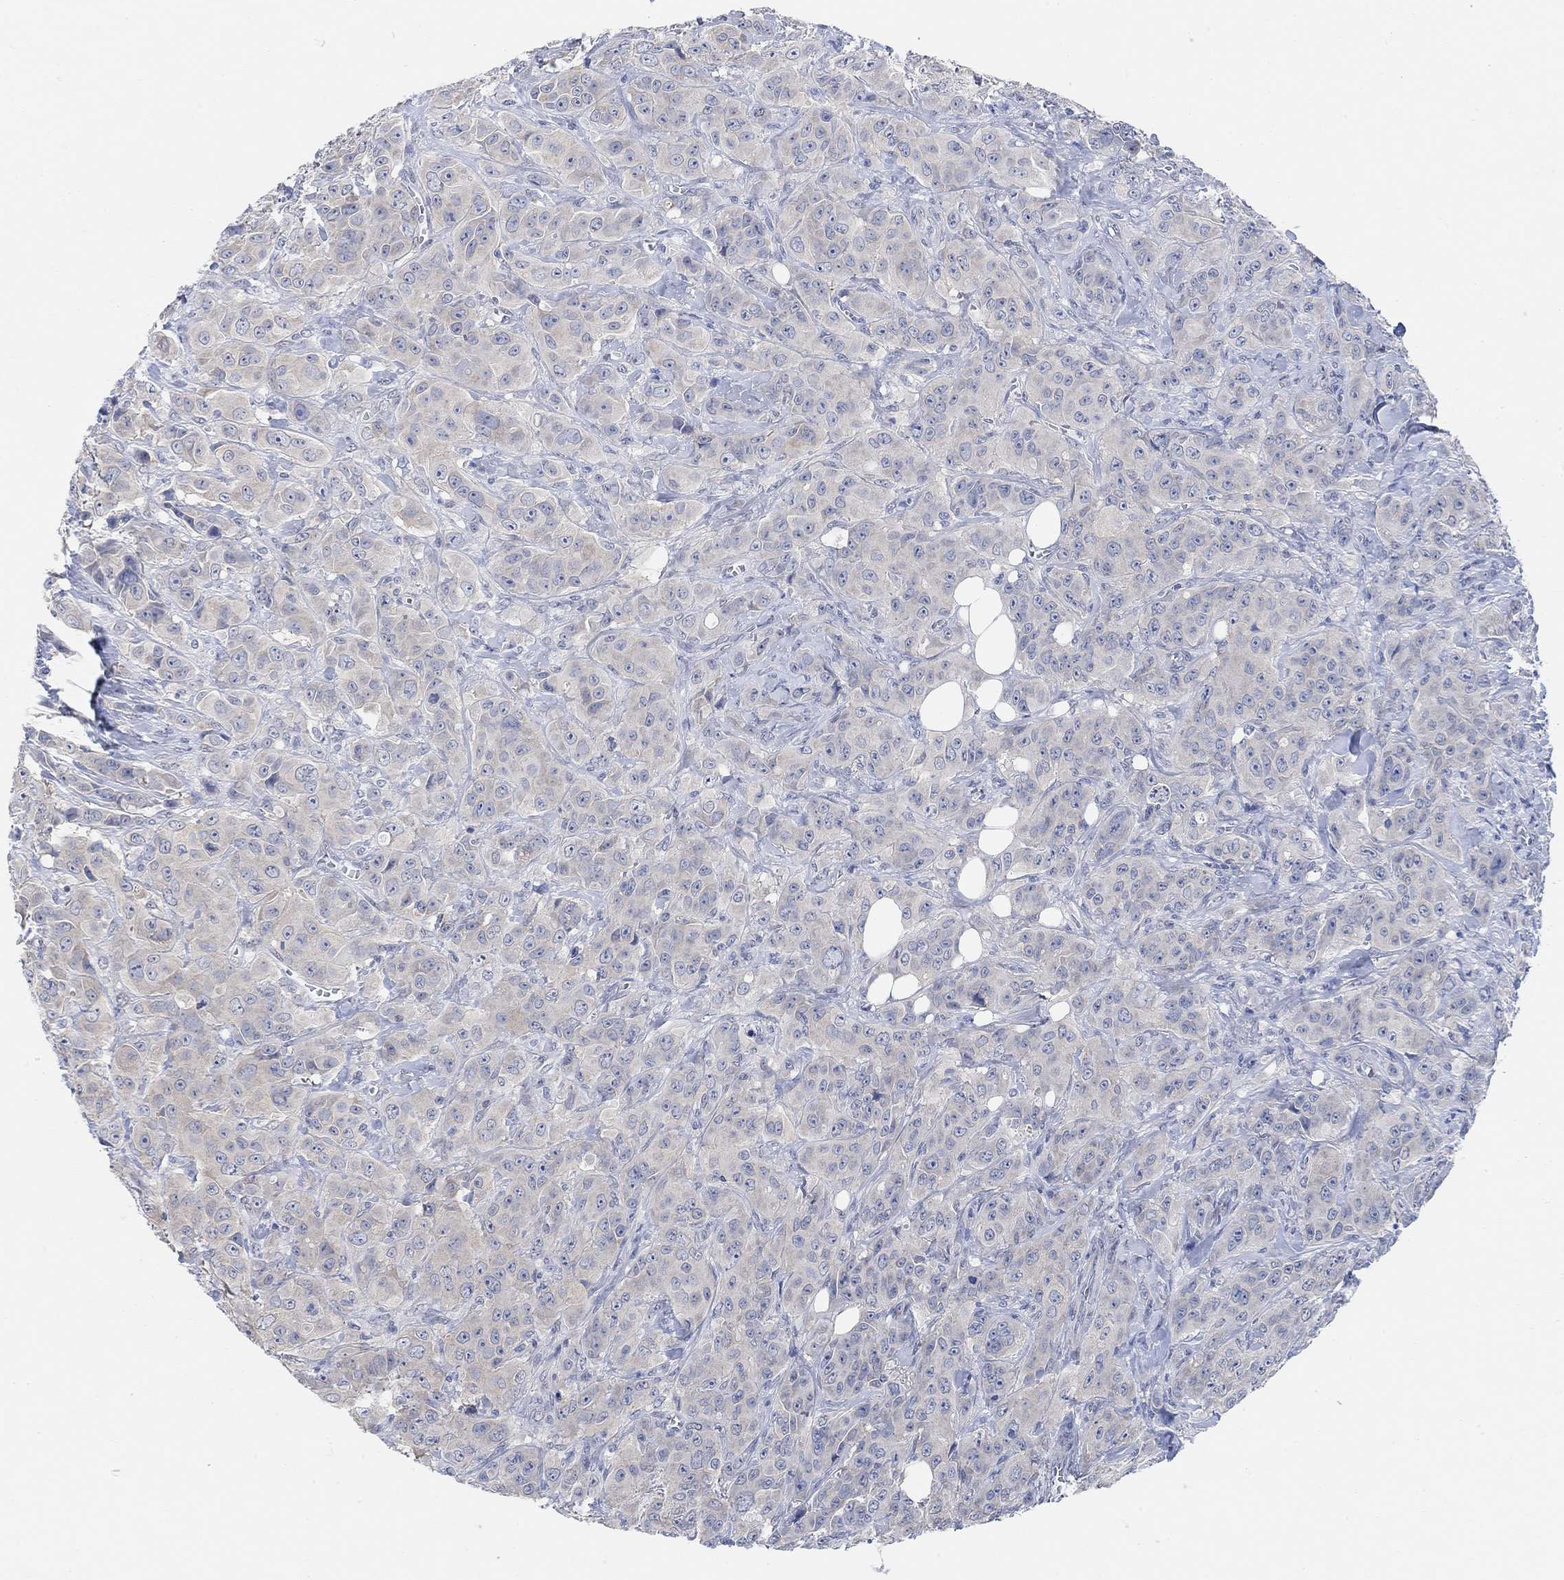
{"staining": {"intensity": "negative", "quantity": "none", "location": "none"}, "tissue": "breast cancer", "cell_type": "Tumor cells", "image_type": "cancer", "snomed": [{"axis": "morphology", "description": "Duct carcinoma"}, {"axis": "topography", "description": "Breast"}], "caption": "Immunohistochemical staining of human invasive ductal carcinoma (breast) displays no significant staining in tumor cells.", "gene": "RIMS1", "patient": {"sex": "female", "age": 43}}